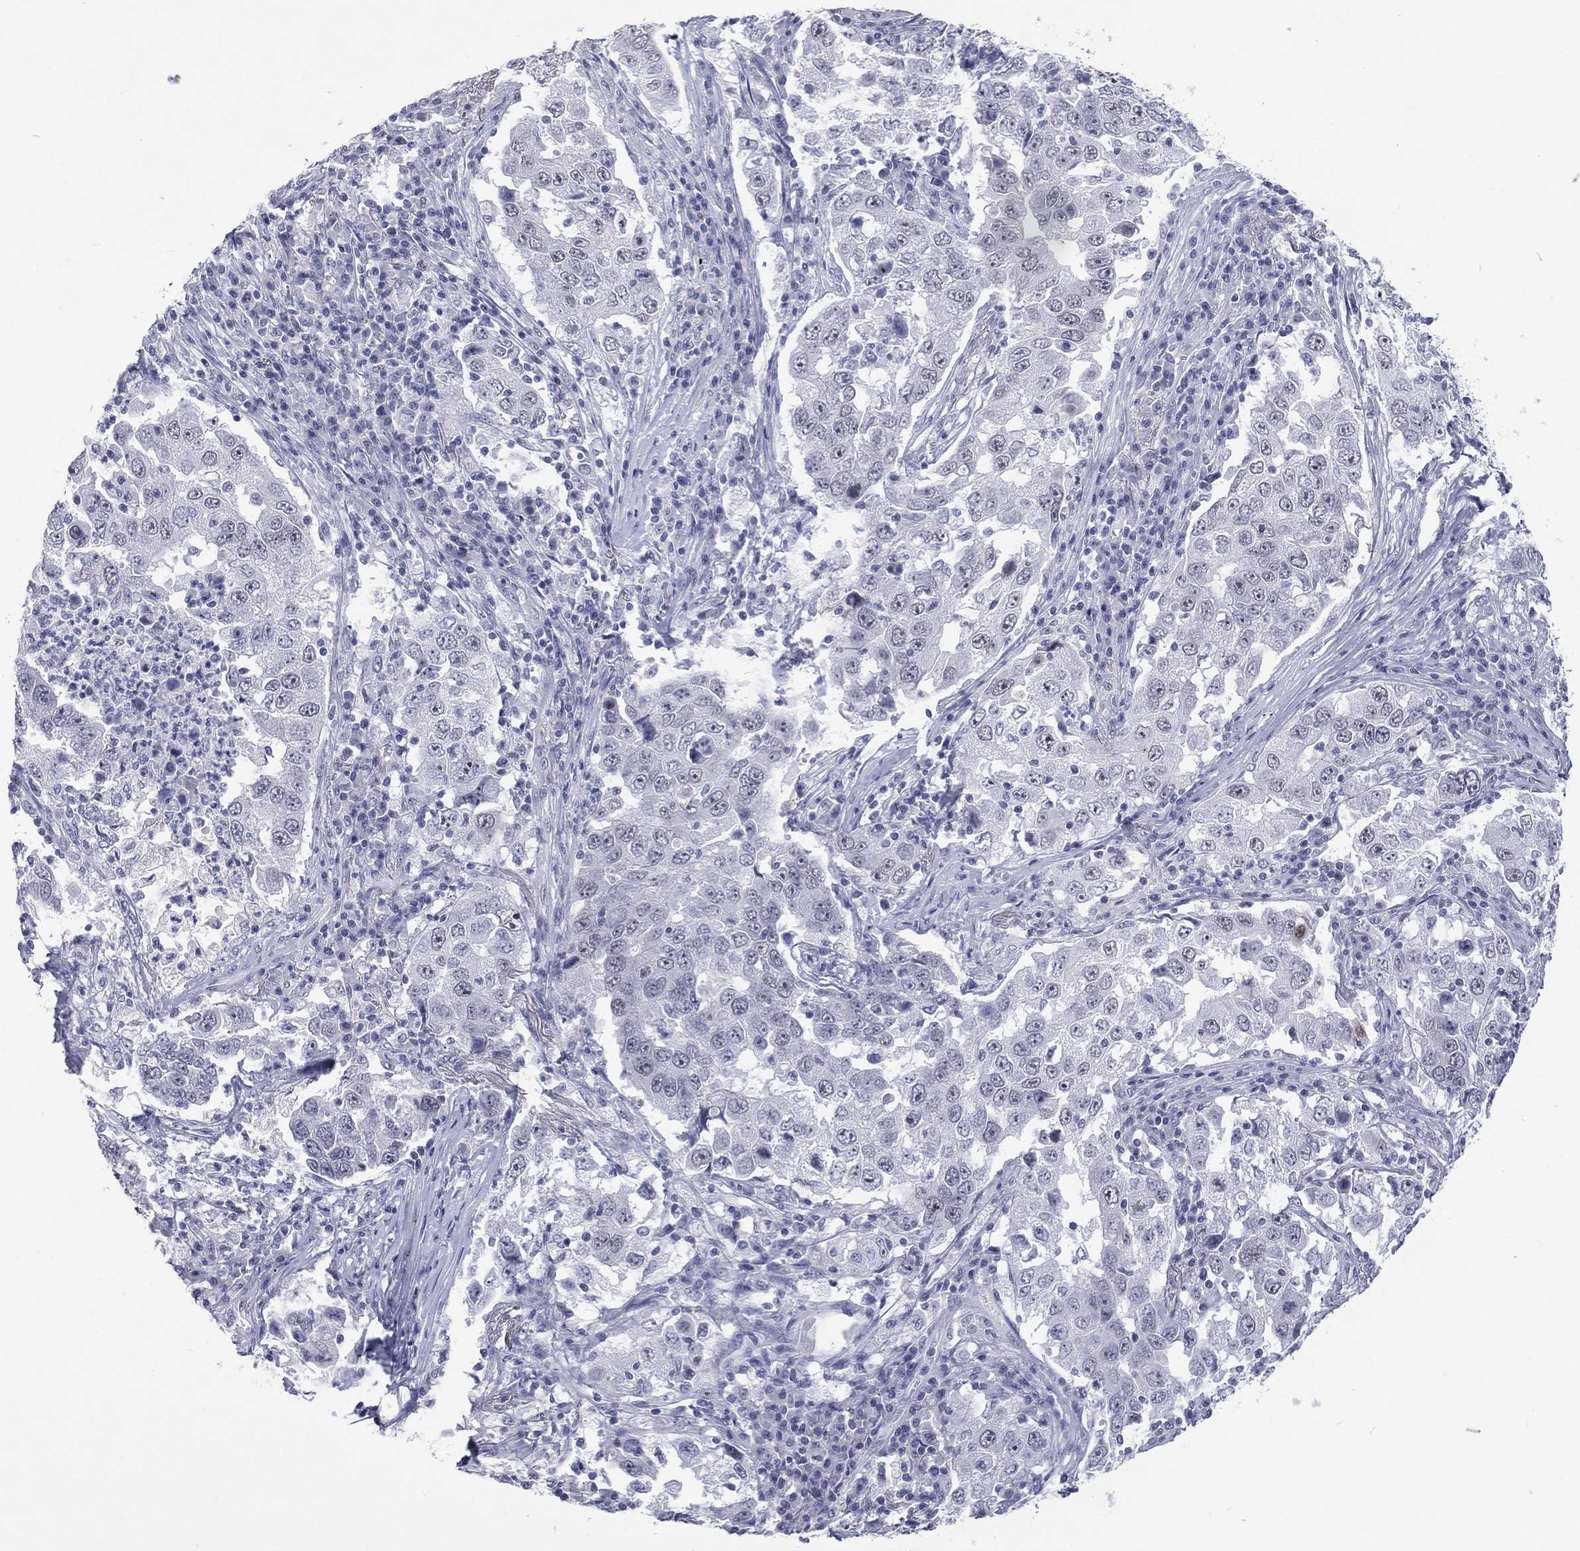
{"staining": {"intensity": "negative", "quantity": "none", "location": "none"}, "tissue": "lung cancer", "cell_type": "Tumor cells", "image_type": "cancer", "snomed": [{"axis": "morphology", "description": "Adenocarcinoma, NOS"}, {"axis": "topography", "description": "Lung"}], "caption": "Photomicrograph shows no significant protein staining in tumor cells of adenocarcinoma (lung).", "gene": "SSX1", "patient": {"sex": "male", "age": 73}}